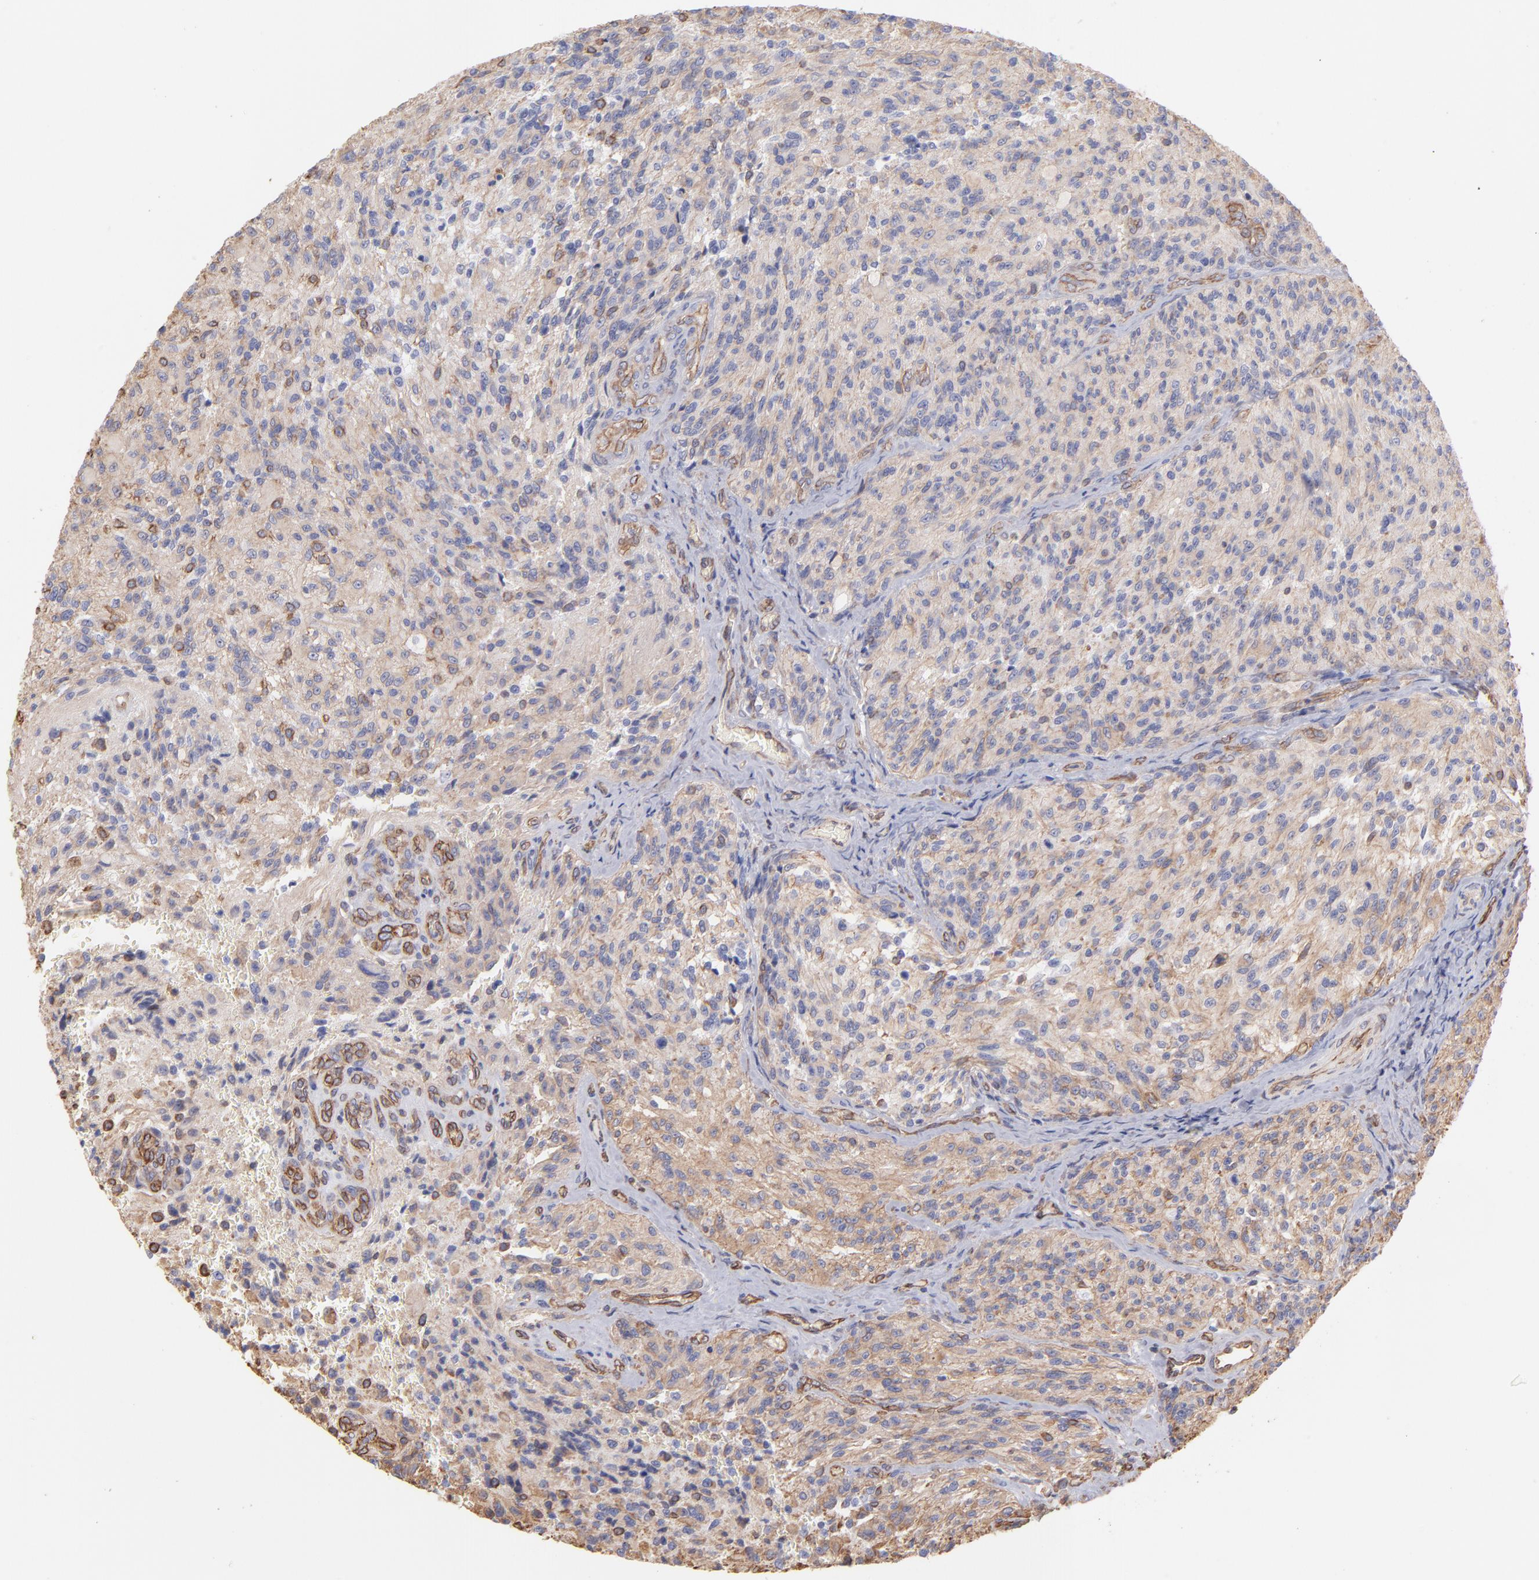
{"staining": {"intensity": "moderate", "quantity": ">75%", "location": "cytoplasmic/membranous"}, "tissue": "glioma", "cell_type": "Tumor cells", "image_type": "cancer", "snomed": [{"axis": "morphology", "description": "Normal tissue, NOS"}, {"axis": "morphology", "description": "Glioma, malignant, High grade"}, {"axis": "topography", "description": "Cerebral cortex"}], "caption": "Protein staining displays moderate cytoplasmic/membranous expression in about >75% of tumor cells in glioma. (Stains: DAB in brown, nuclei in blue, Microscopy: brightfield microscopy at high magnification).", "gene": "PLEC", "patient": {"sex": "male", "age": 56}}